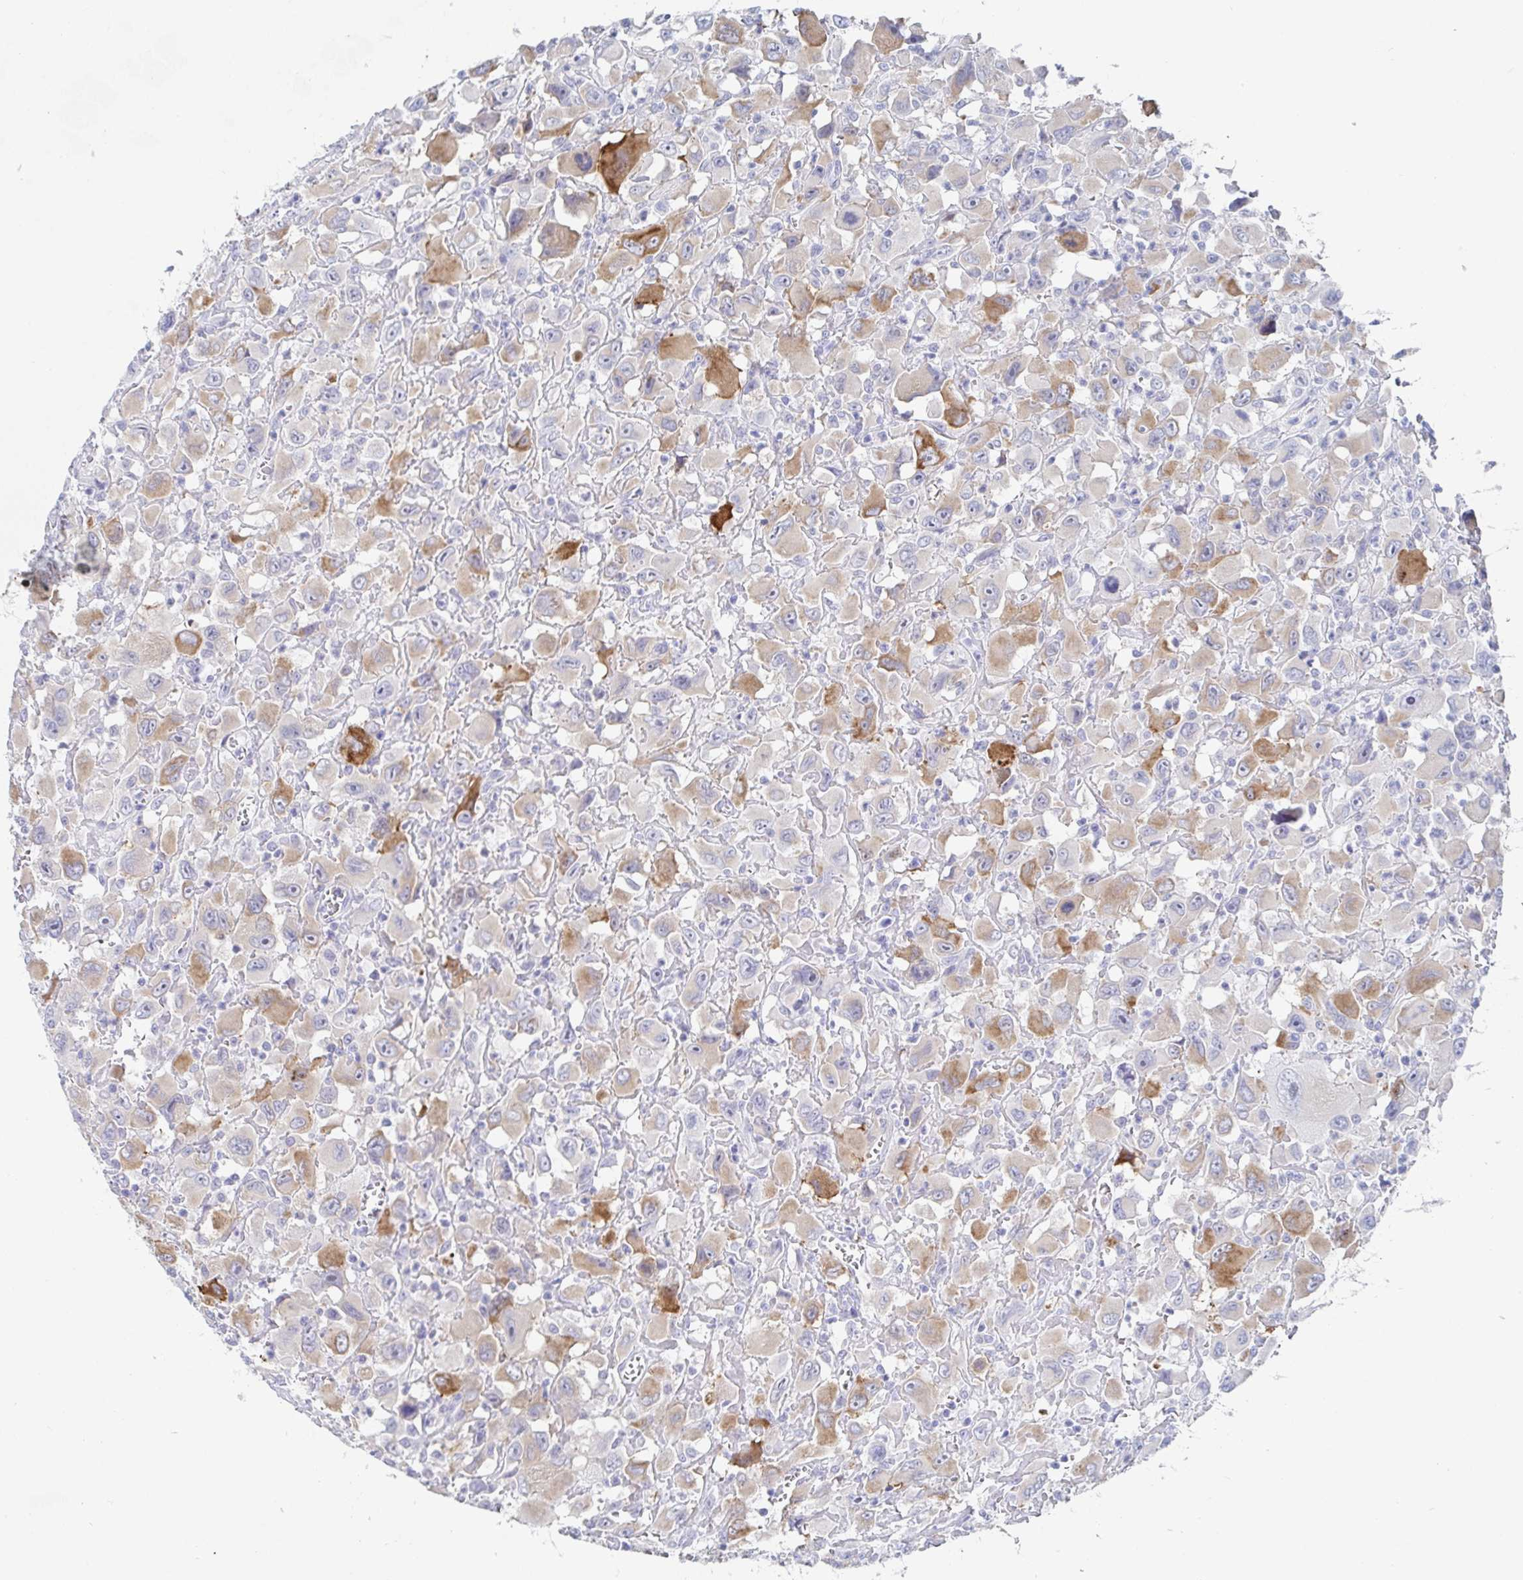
{"staining": {"intensity": "moderate", "quantity": "<25%", "location": "cytoplasmic/membranous"}, "tissue": "head and neck cancer", "cell_type": "Tumor cells", "image_type": "cancer", "snomed": [{"axis": "morphology", "description": "Squamous cell carcinoma, NOS"}, {"axis": "morphology", "description": "Squamous cell carcinoma, metastatic, NOS"}, {"axis": "topography", "description": "Oral tissue"}, {"axis": "topography", "description": "Head-Neck"}], "caption": "Human head and neck cancer stained for a protein (brown) demonstrates moderate cytoplasmic/membranous positive staining in about <25% of tumor cells.", "gene": "ZNF430", "patient": {"sex": "female", "age": 85}}